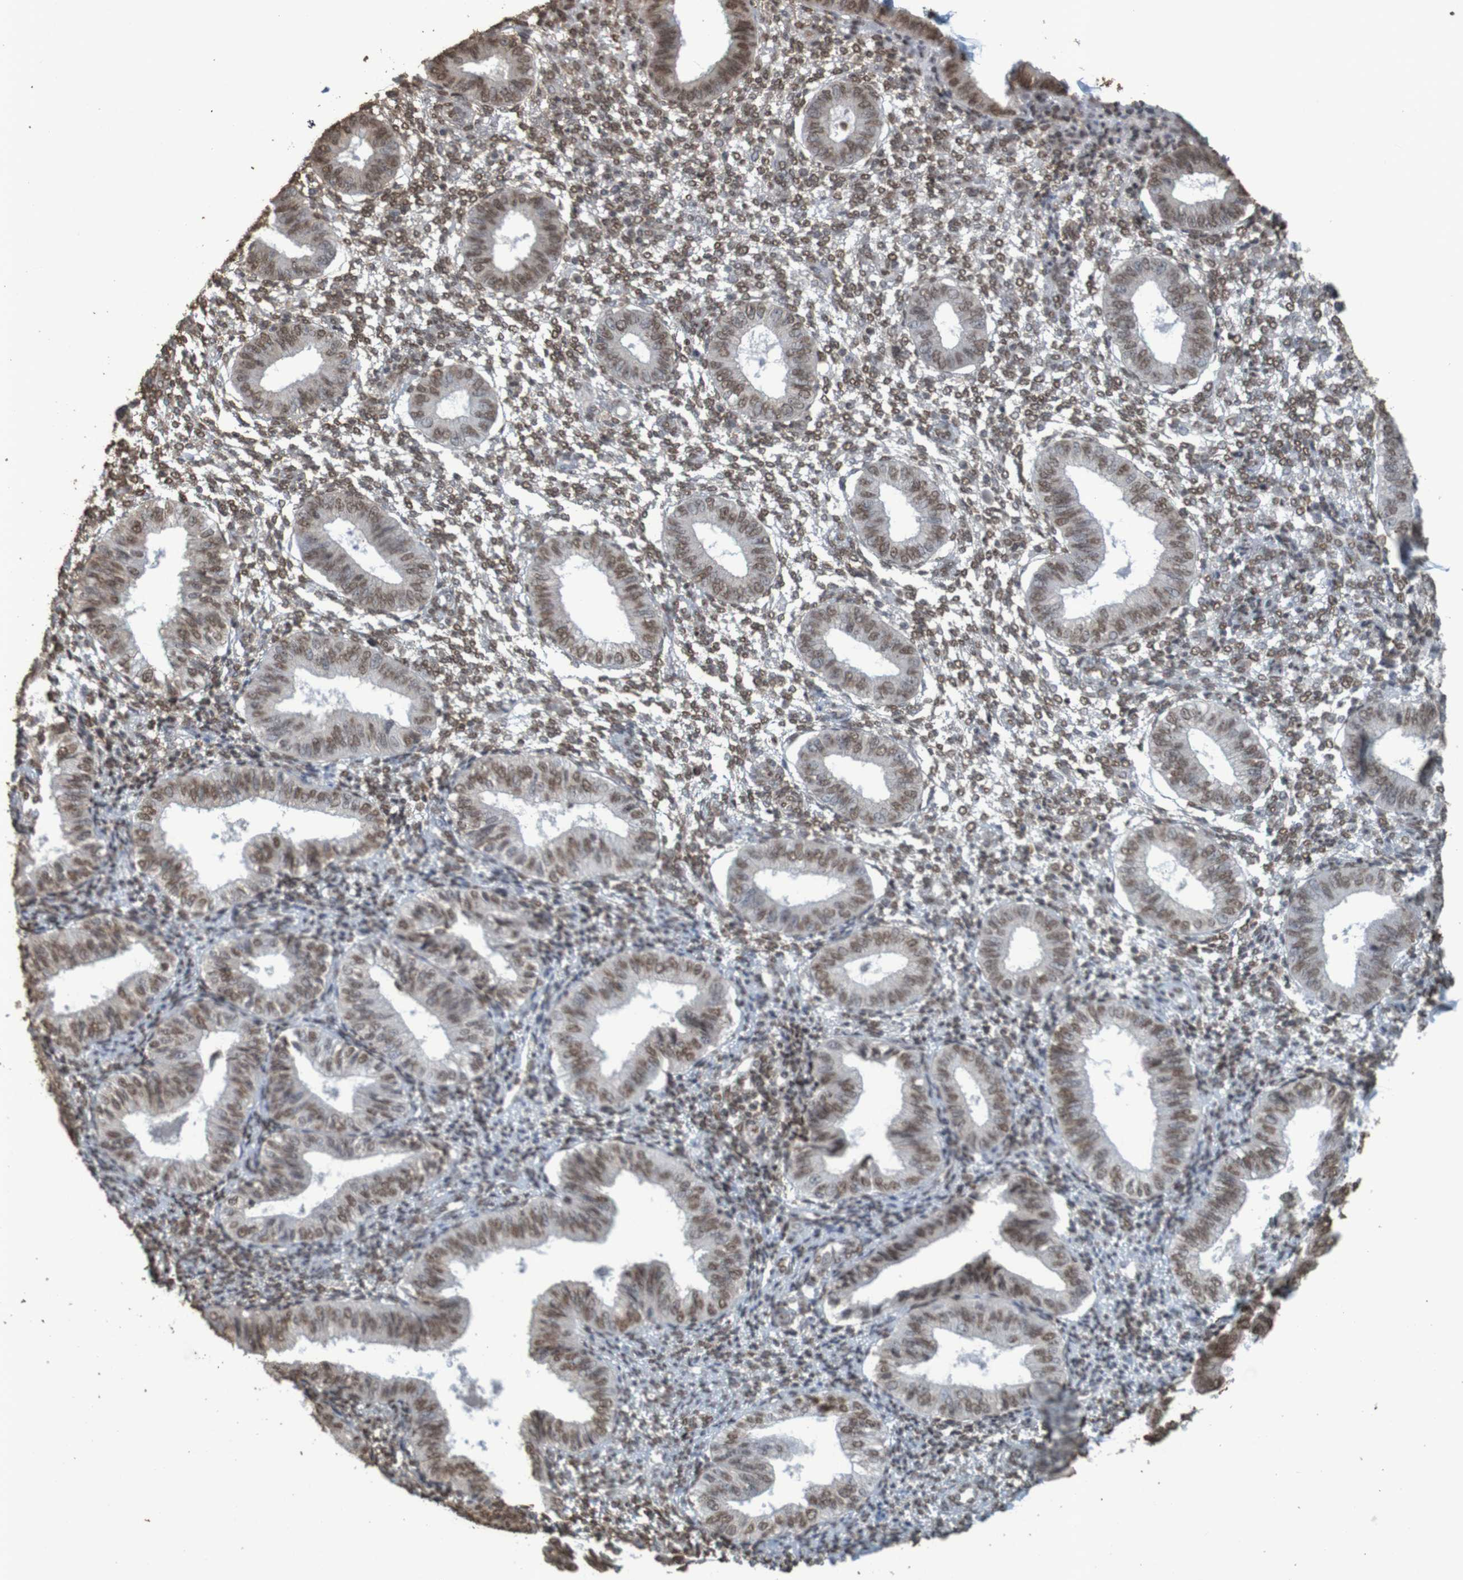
{"staining": {"intensity": "moderate", "quantity": ">75%", "location": "nuclear"}, "tissue": "endometrium", "cell_type": "Cells in endometrial stroma", "image_type": "normal", "snomed": [{"axis": "morphology", "description": "Normal tissue, NOS"}, {"axis": "topography", "description": "Endometrium"}], "caption": "Unremarkable endometrium displays moderate nuclear staining in approximately >75% of cells in endometrial stroma, visualized by immunohistochemistry. (Stains: DAB (3,3'-diaminobenzidine) in brown, nuclei in blue, Microscopy: brightfield microscopy at high magnification).", "gene": "GFI1", "patient": {"sex": "female", "age": 50}}